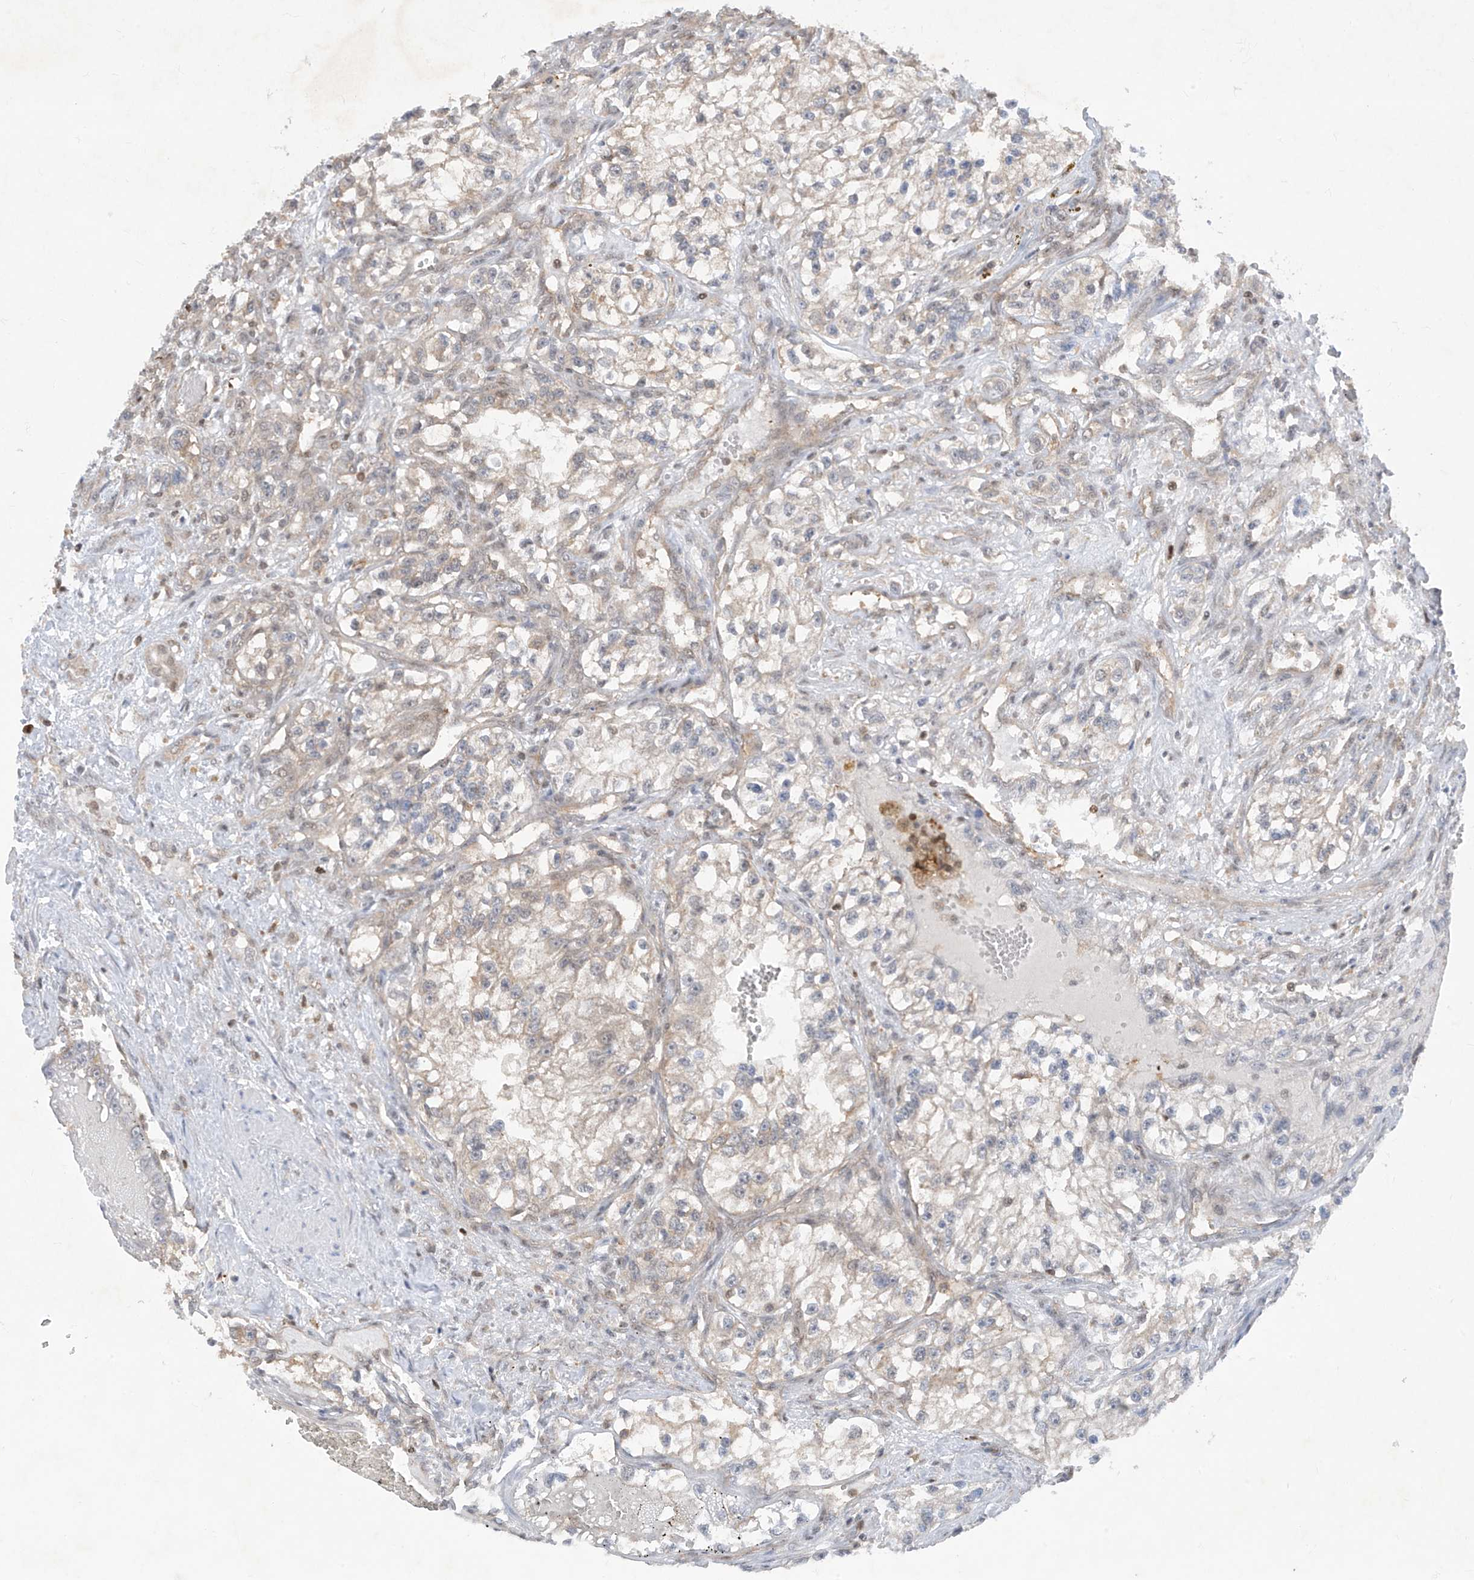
{"staining": {"intensity": "negative", "quantity": "none", "location": "none"}, "tissue": "renal cancer", "cell_type": "Tumor cells", "image_type": "cancer", "snomed": [{"axis": "morphology", "description": "Adenocarcinoma, NOS"}, {"axis": "topography", "description": "Kidney"}], "caption": "This micrograph is of renal adenocarcinoma stained with immunohistochemistry to label a protein in brown with the nuclei are counter-stained blue. There is no expression in tumor cells.", "gene": "ZNF358", "patient": {"sex": "female", "age": 57}}